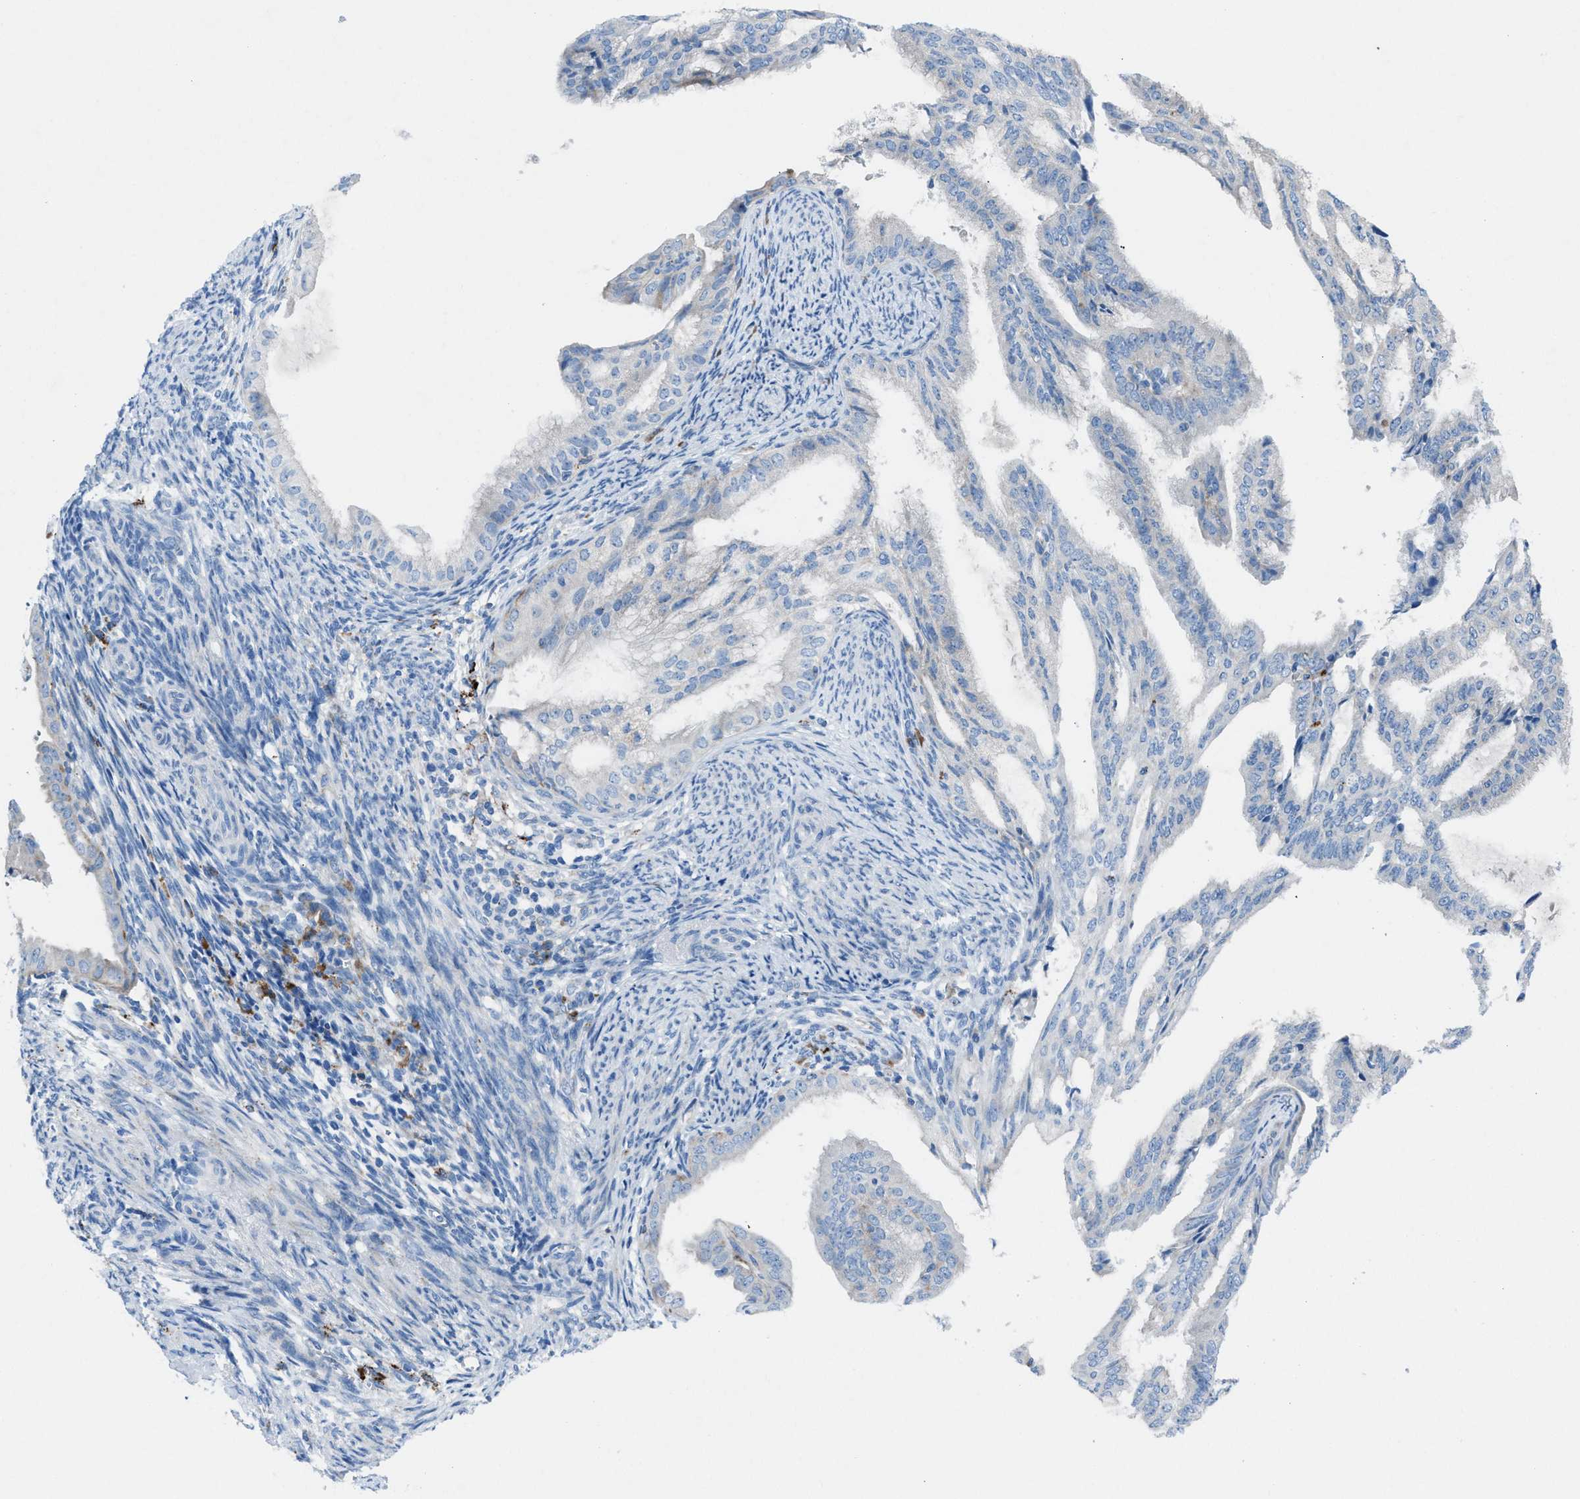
{"staining": {"intensity": "negative", "quantity": "none", "location": "none"}, "tissue": "endometrial cancer", "cell_type": "Tumor cells", "image_type": "cancer", "snomed": [{"axis": "morphology", "description": "Adenocarcinoma, NOS"}, {"axis": "topography", "description": "Endometrium"}], "caption": "DAB (3,3'-diaminobenzidine) immunohistochemical staining of endometrial cancer reveals no significant expression in tumor cells.", "gene": "CD1B", "patient": {"sex": "female", "age": 58}}